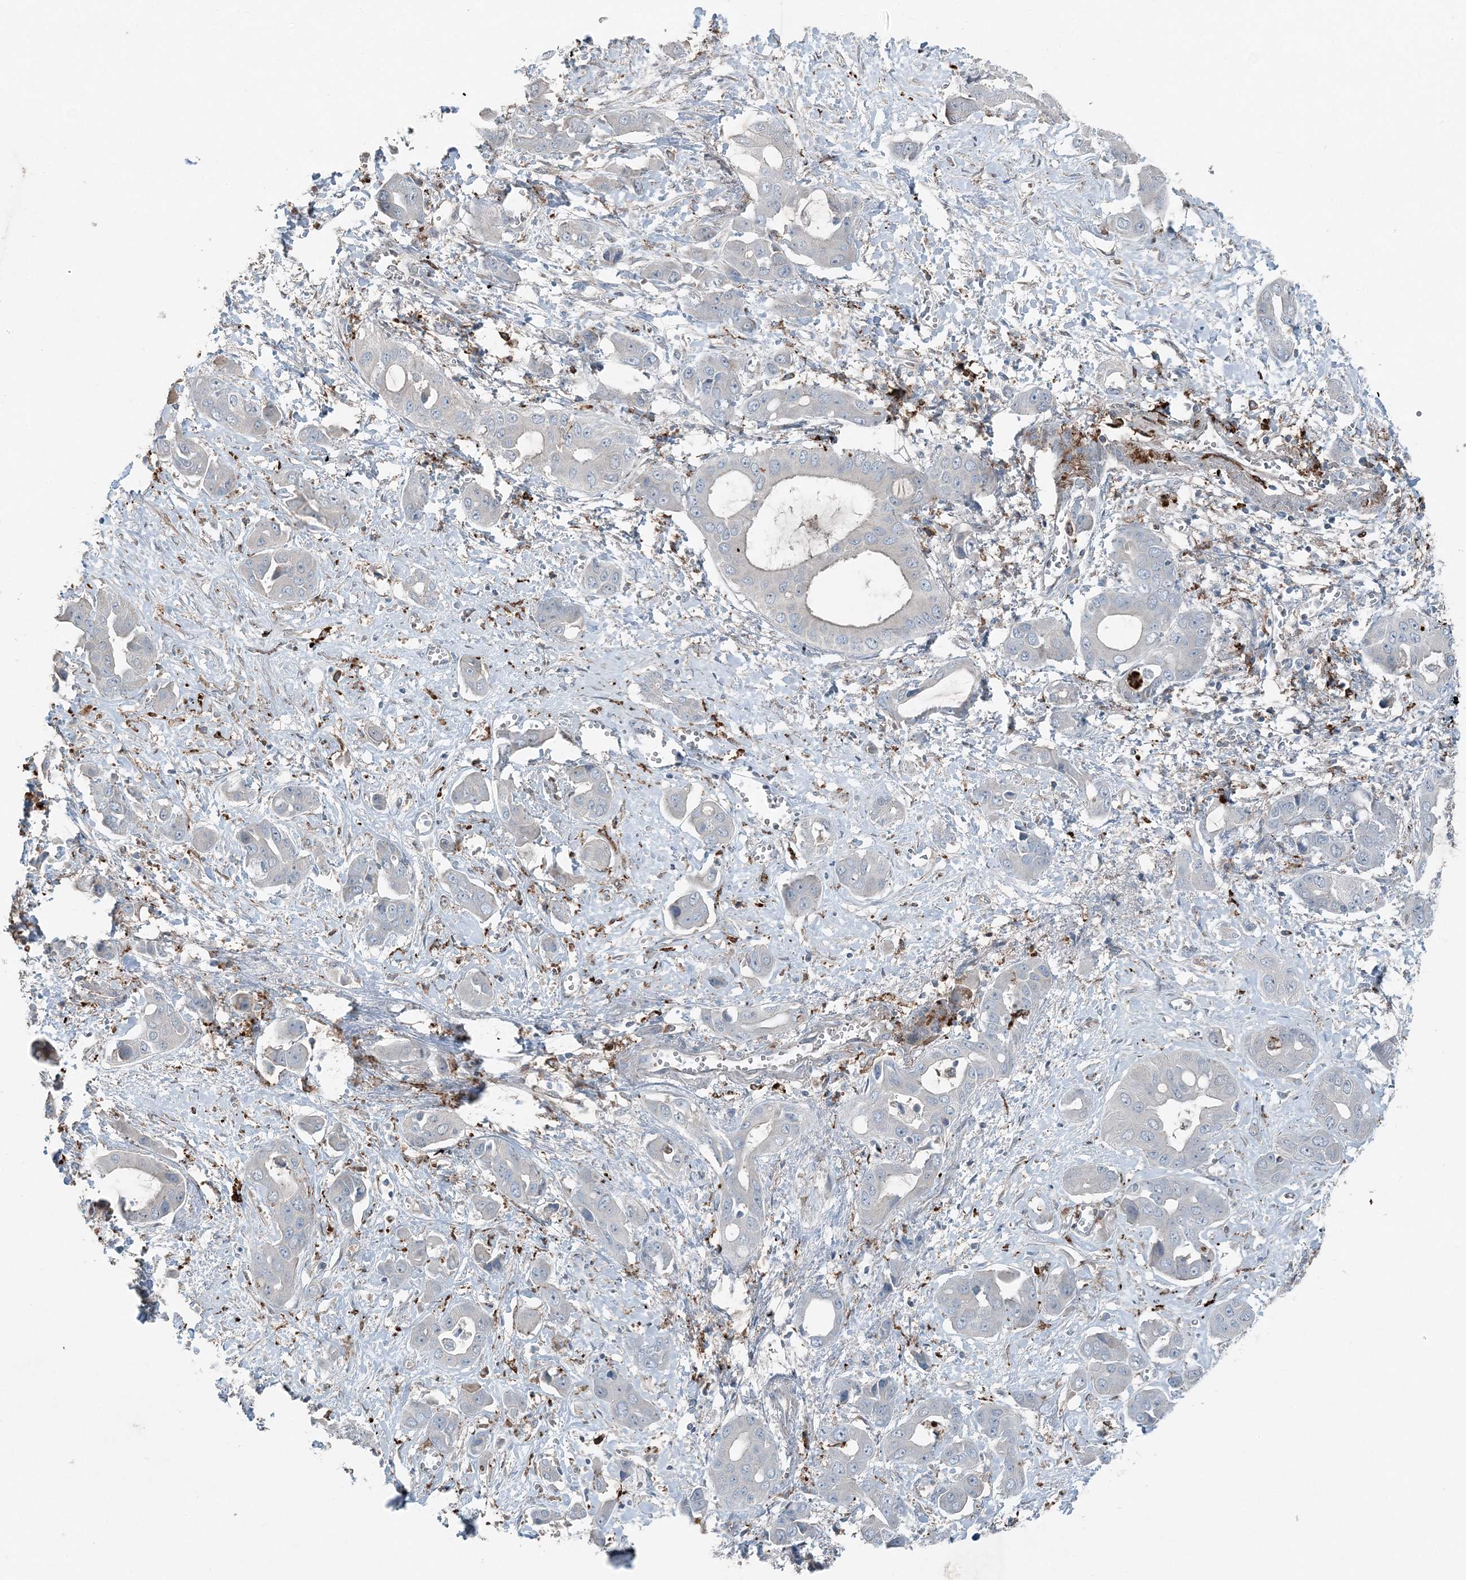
{"staining": {"intensity": "negative", "quantity": "none", "location": "none"}, "tissue": "liver cancer", "cell_type": "Tumor cells", "image_type": "cancer", "snomed": [{"axis": "morphology", "description": "Cholangiocarcinoma"}, {"axis": "topography", "description": "Liver"}], "caption": "Immunohistochemical staining of human liver cholangiocarcinoma exhibits no significant positivity in tumor cells.", "gene": "KY", "patient": {"sex": "female", "age": 52}}